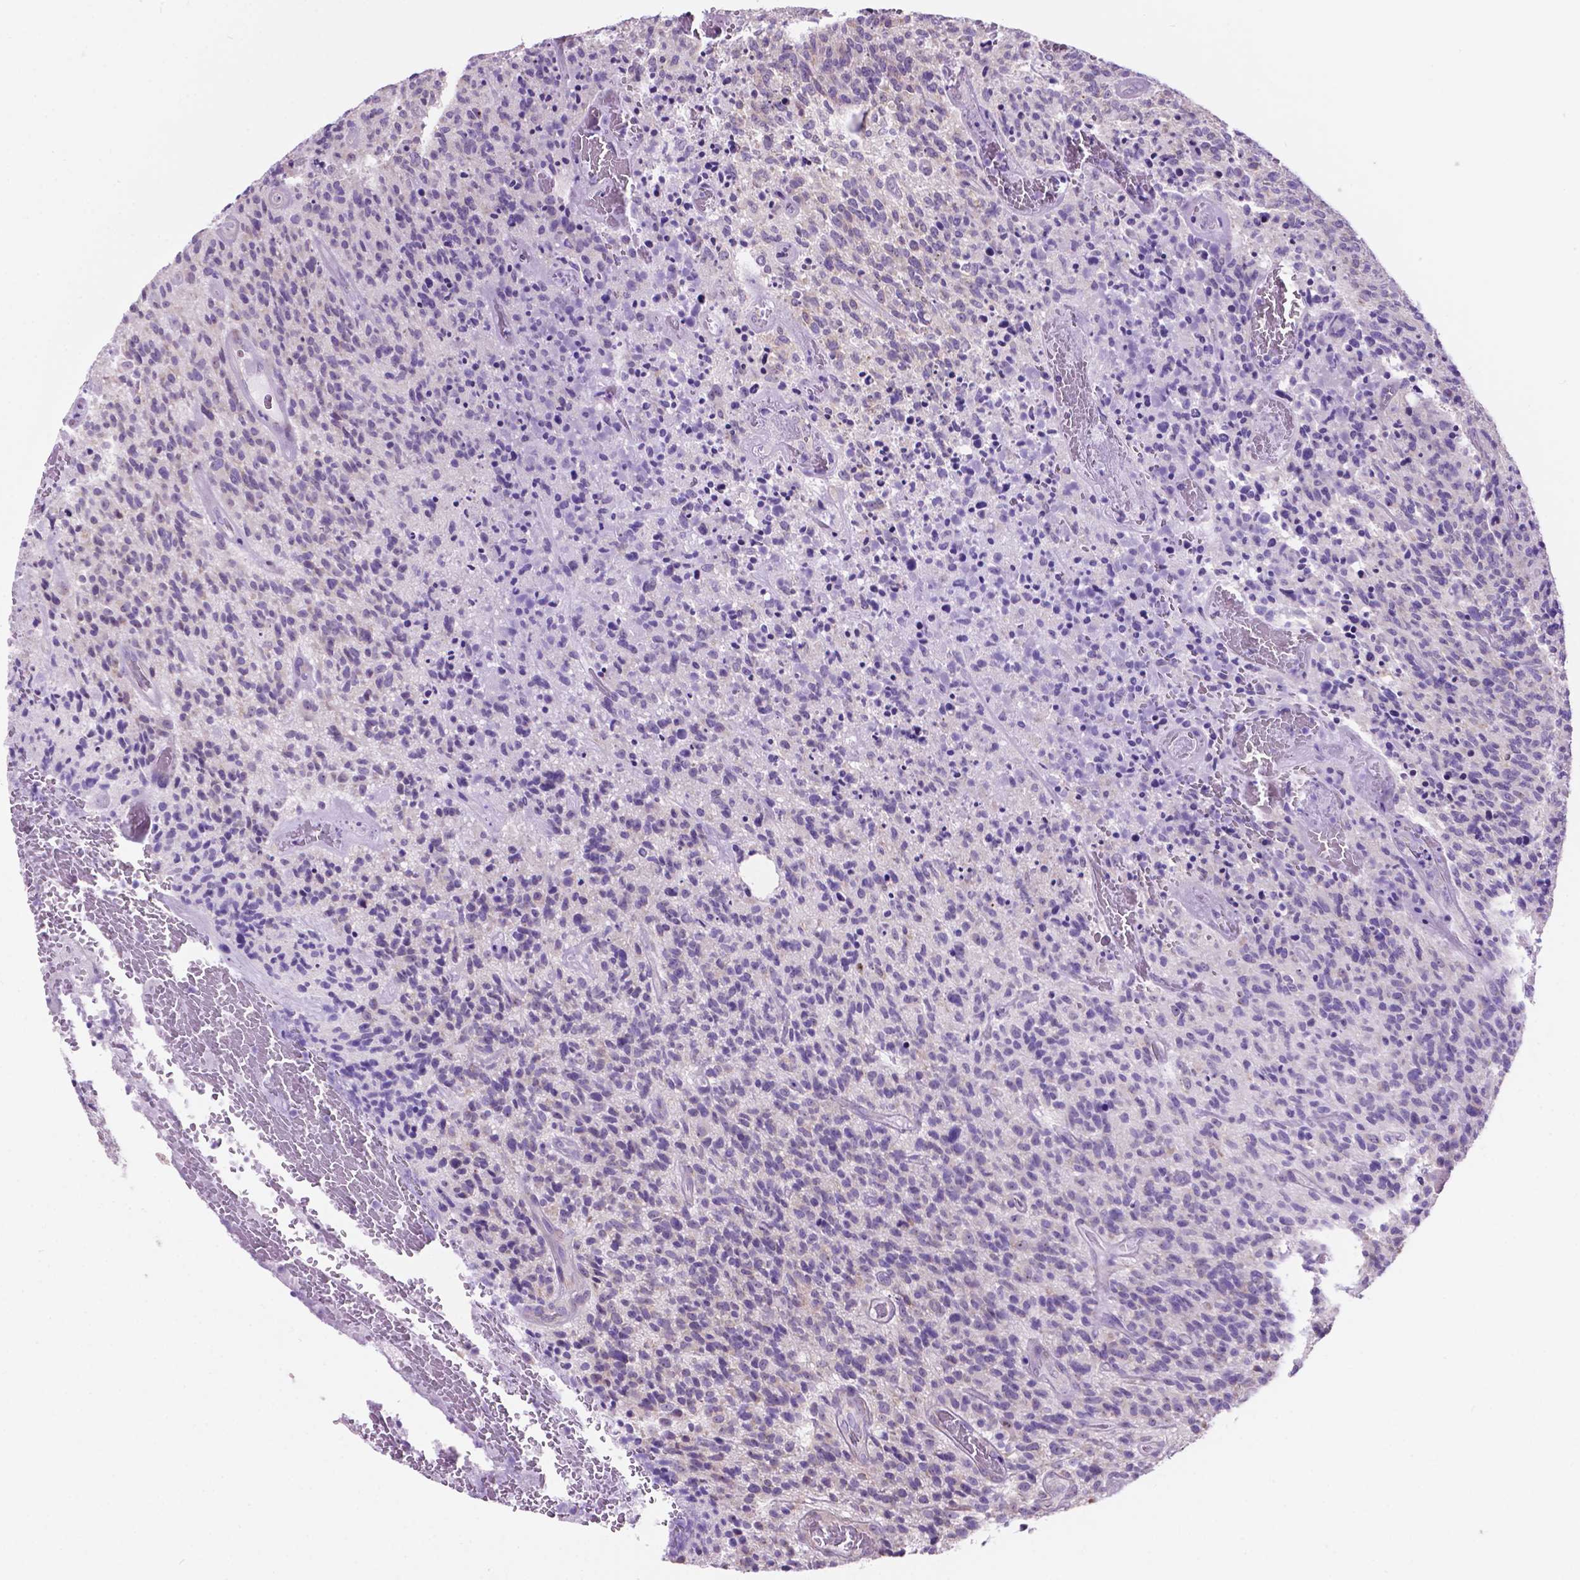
{"staining": {"intensity": "negative", "quantity": "none", "location": "none"}, "tissue": "glioma", "cell_type": "Tumor cells", "image_type": "cancer", "snomed": [{"axis": "morphology", "description": "Glioma, malignant, High grade"}, {"axis": "topography", "description": "Brain"}], "caption": "This is a micrograph of immunohistochemistry staining of glioma, which shows no staining in tumor cells.", "gene": "SPDYA", "patient": {"sex": "male", "age": 76}}